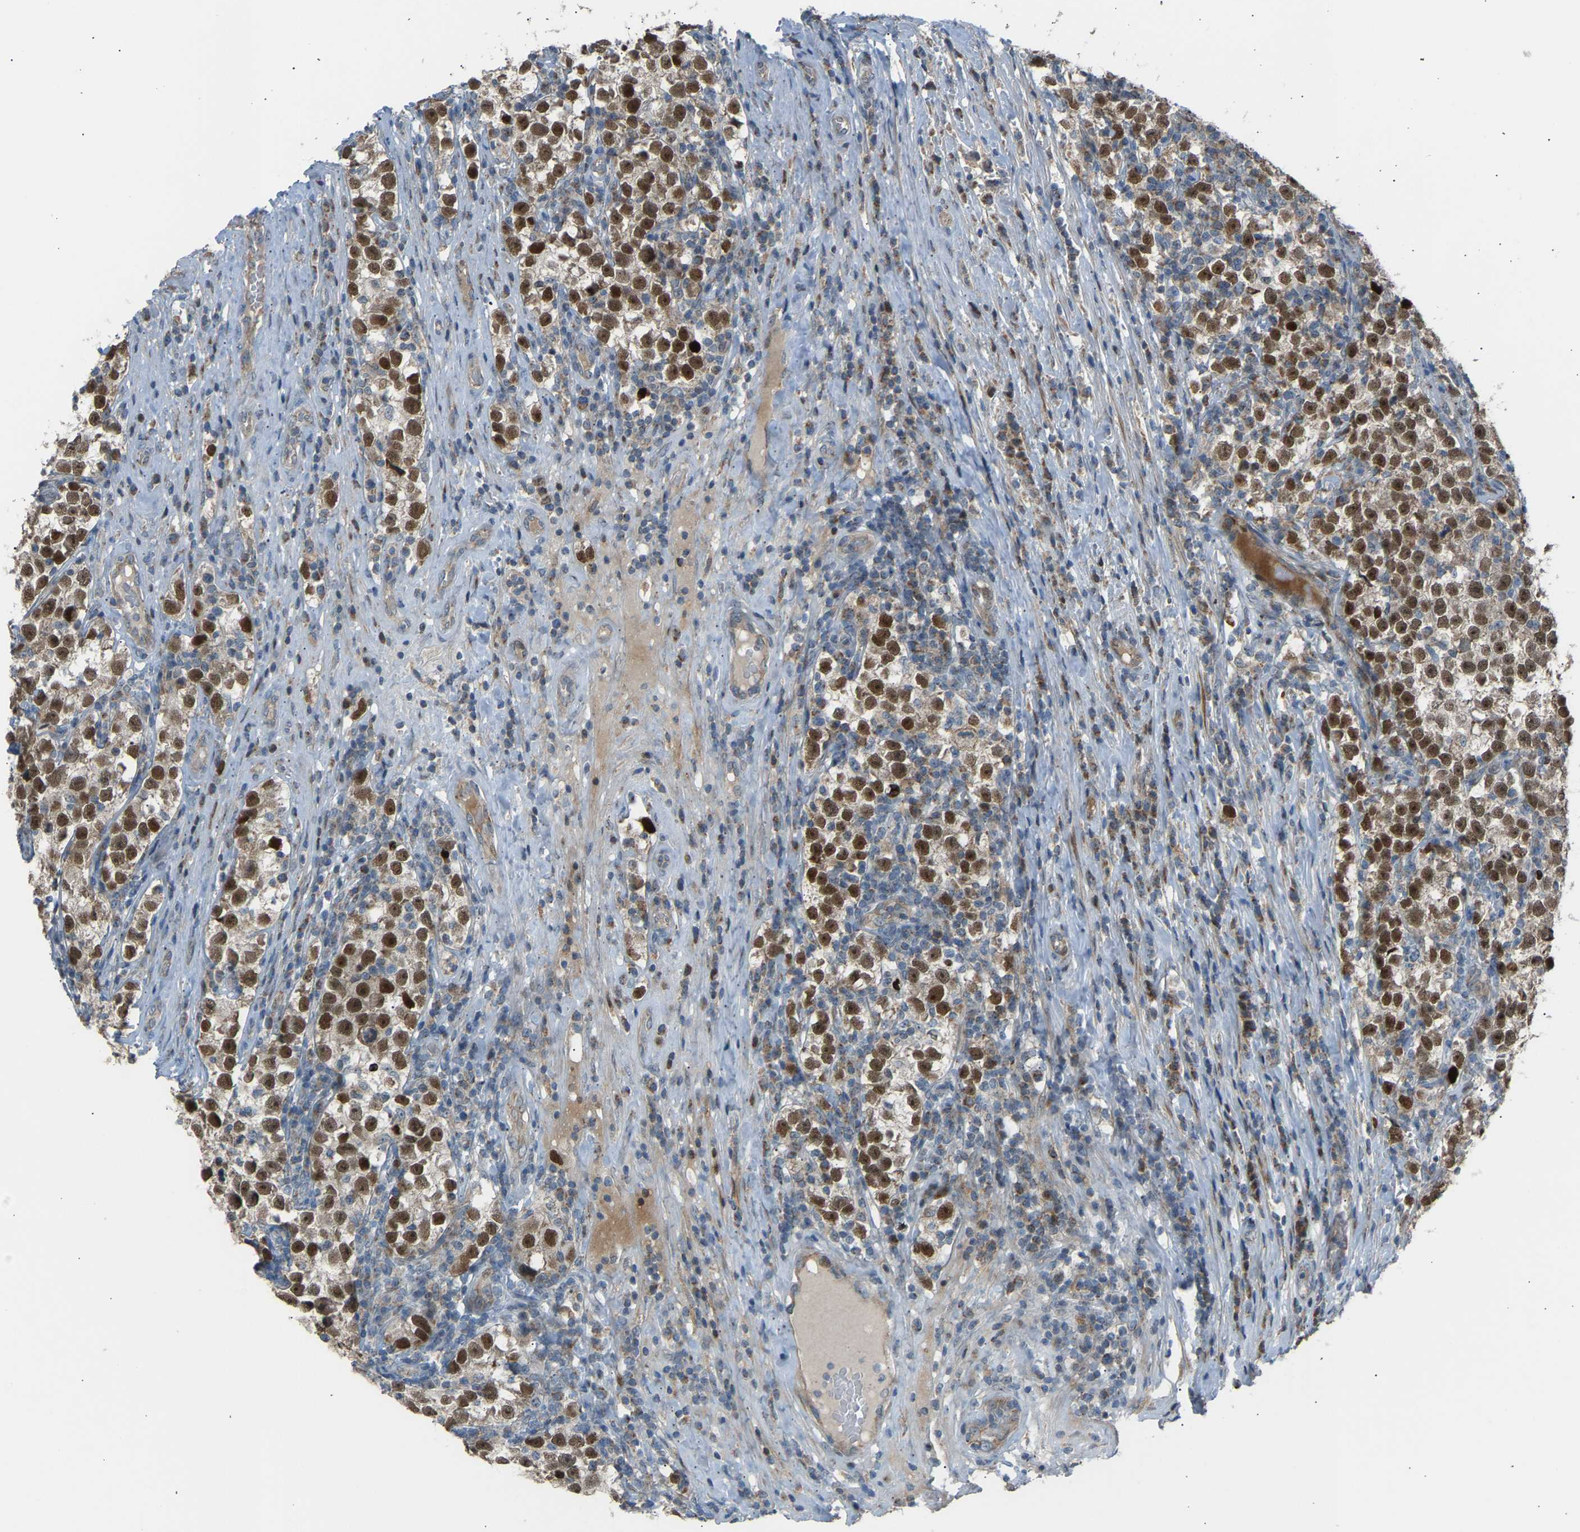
{"staining": {"intensity": "strong", "quantity": ">75%", "location": "nuclear"}, "tissue": "testis cancer", "cell_type": "Tumor cells", "image_type": "cancer", "snomed": [{"axis": "morphology", "description": "Normal tissue, NOS"}, {"axis": "morphology", "description": "Seminoma, NOS"}, {"axis": "topography", "description": "Testis"}], "caption": "A high amount of strong nuclear expression is present in about >75% of tumor cells in seminoma (testis) tissue.", "gene": "VPS41", "patient": {"sex": "male", "age": 43}}